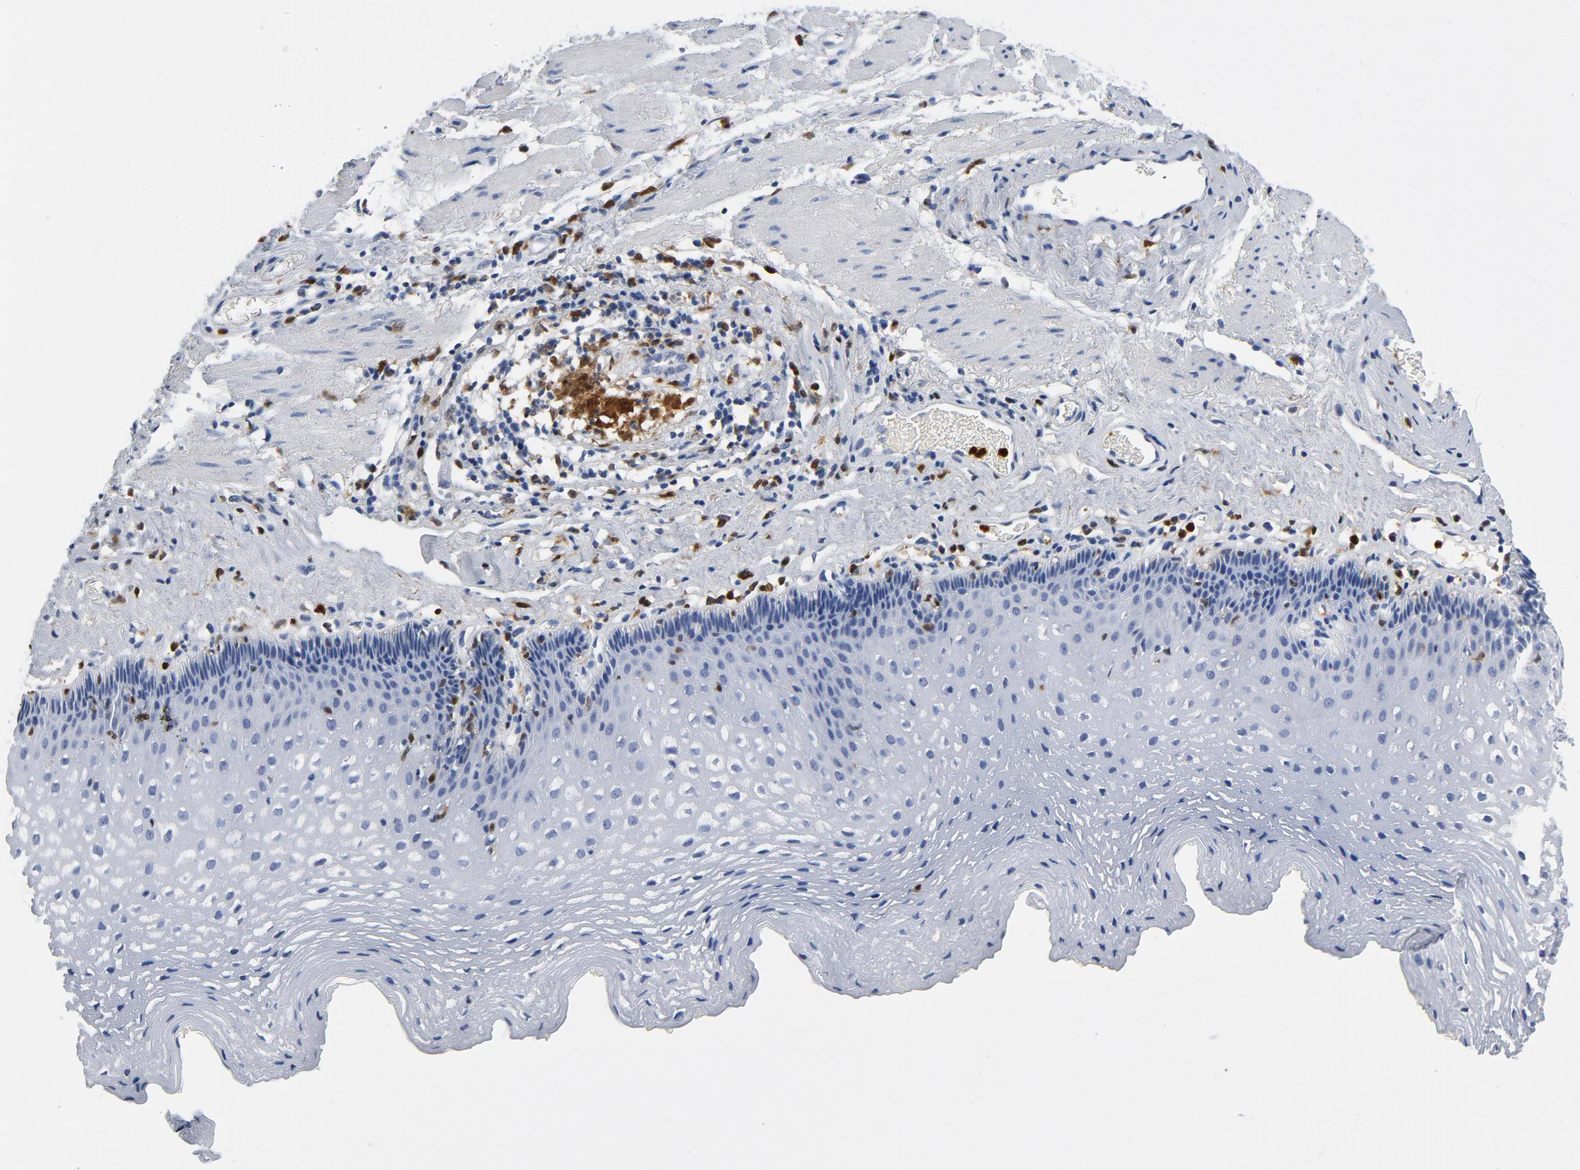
{"staining": {"intensity": "negative", "quantity": "none", "location": "none"}, "tissue": "esophagus", "cell_type": "Squamous epithelial cells", "image_type": "normal", "snomed": [{"axis": "morphology", "description": "Normal tissue, NOS"}, {"axis": "topography", "description": "Esophagus"}], "caption": "Immunohistochemistry histopathology image of benign esophagus: human esophagus stained with DAB reveals no significant protein staining in squamous epithelial cells.", "gene": "NCF1", "patient": {"sex": "female", "age": 70}}